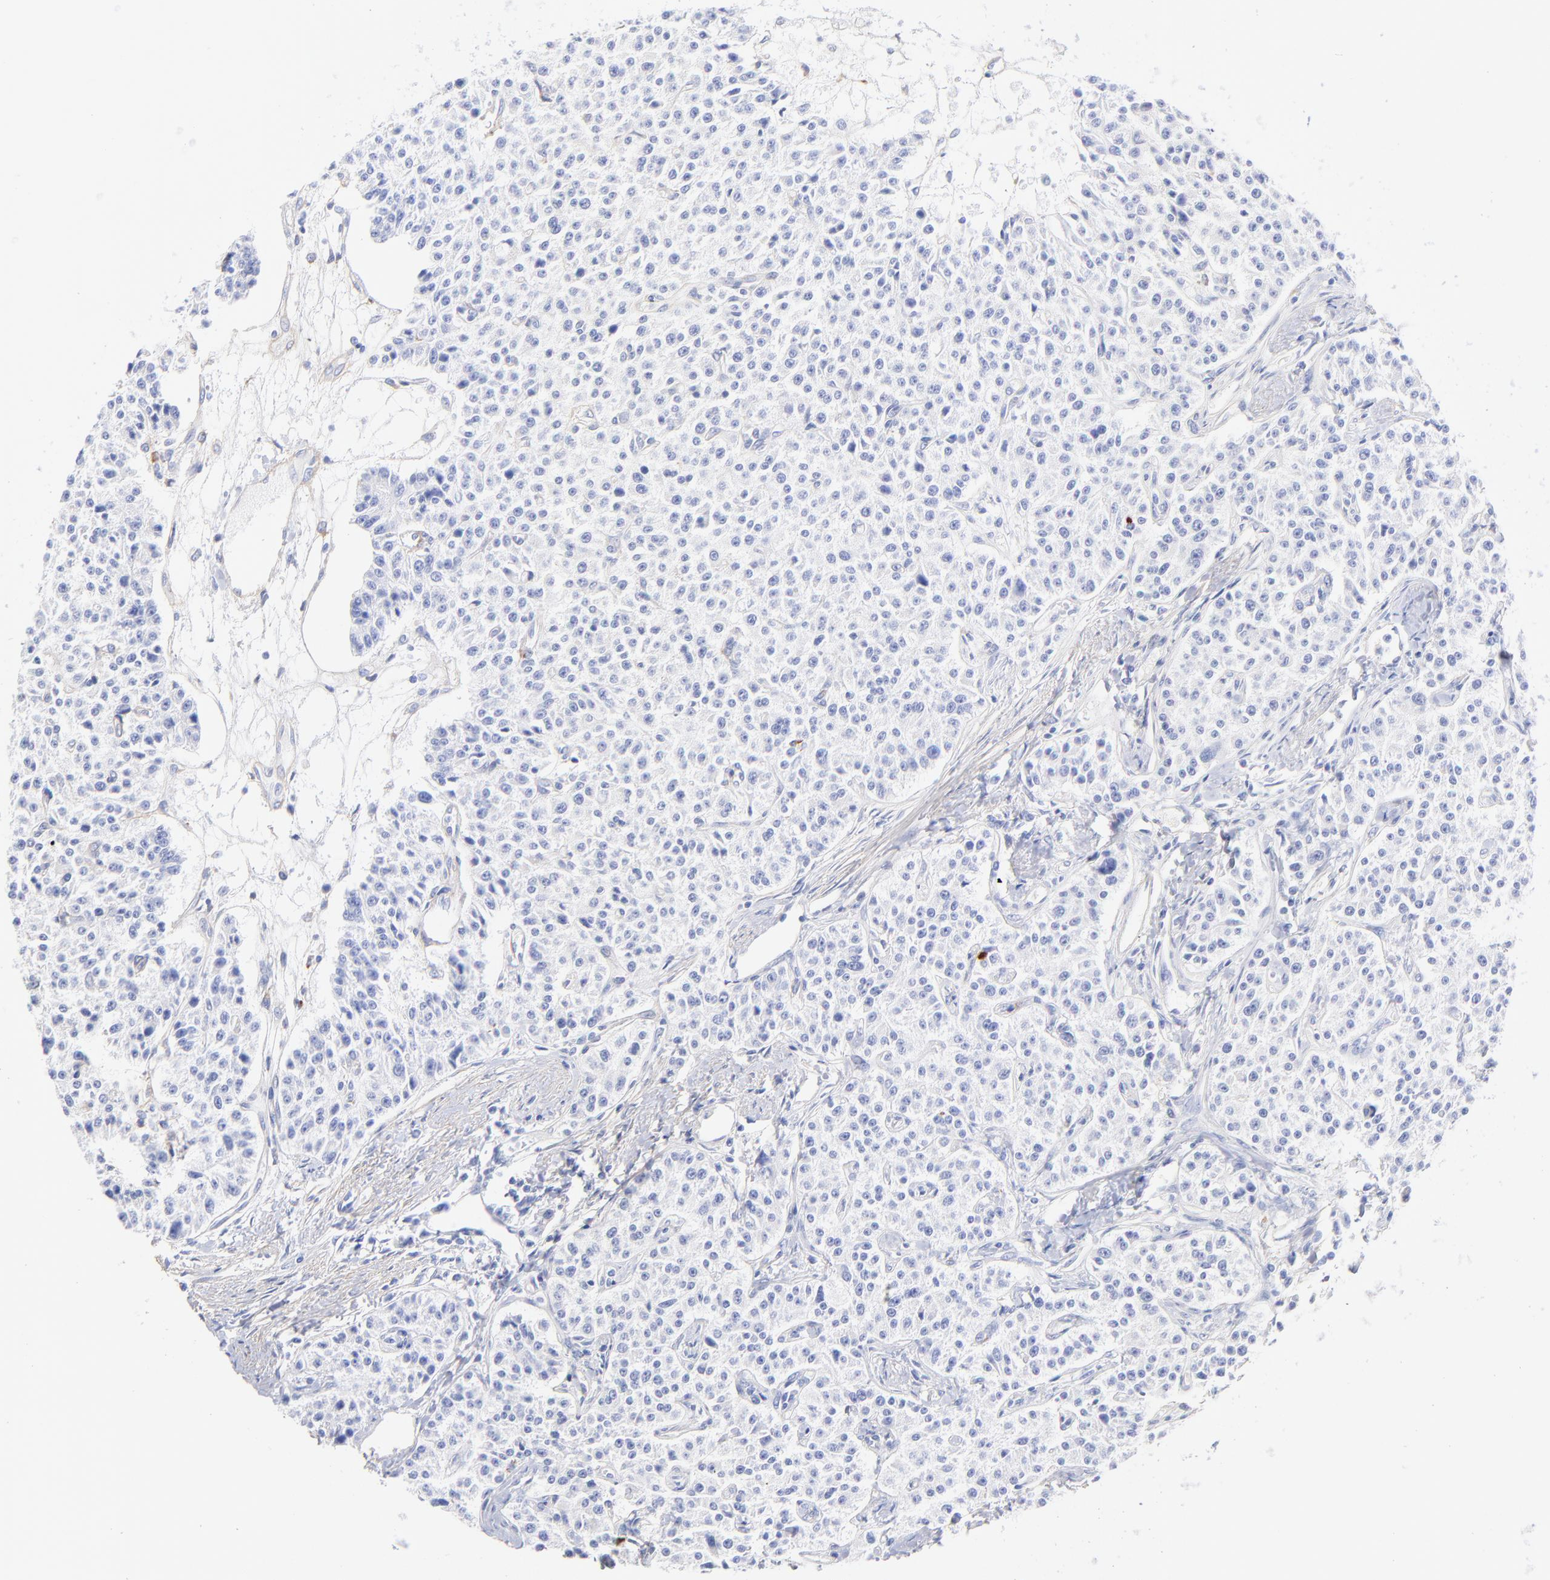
{"staining": {"intensity": "negative", "quantity": "none", "location": "none"}, "tissue": "carcinoid", "cell_type": "Tumor cells", "image_type": "cancer", "snomed": [{"axis": "morphology", "description": "Carcinoid, malignant, NOS"}, {"axis": "topography", "description": "Stomach"}], "caption": "A high-resolution histopathology image shows IHC staining of malignant carcinoid, which demonstrates no significant staining in tumor cells.", "gene": "C1QTNF6", "patient": {"sex": "female", "age": 76}}